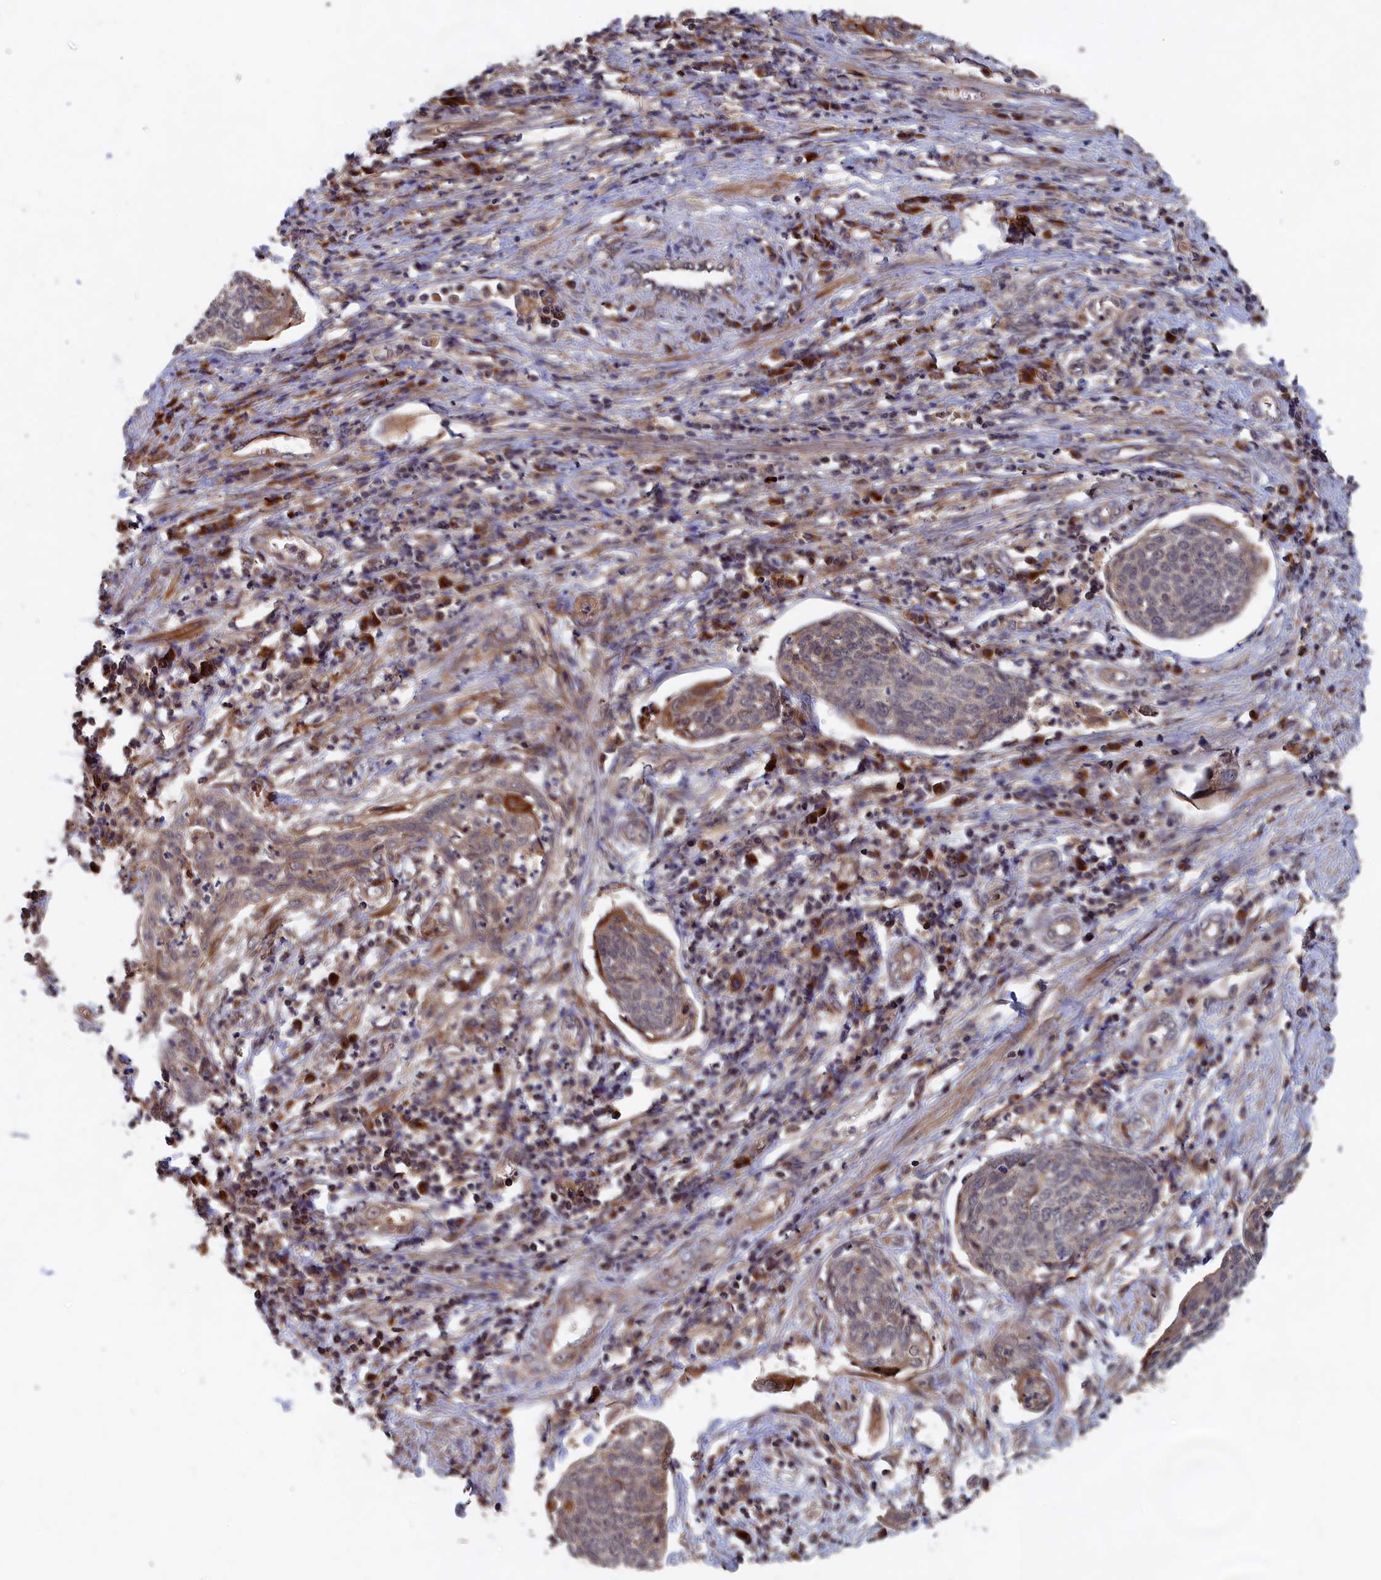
{"staining": {"intensity": "weak", "quantity": "<25%", "location": "cytoplasmic/membranous"}, "tissue": "cervical cancer", "cell_type": "Tumor cells", "image_type": "cancer", "snomed": [{"axis": "morphology", "description": "Squamous cell carcinoma, NOS"}, {"axis": "topography", "description": "Cervix"}], "caption": "The histopathology image reveals no staining of tumor cells in cervical cancer. (Immunohistochemistry, brightfield microscopy, high magnification).", "gene": "TRAPPC2L", "patient": {"sex": "female", "age": 34}}